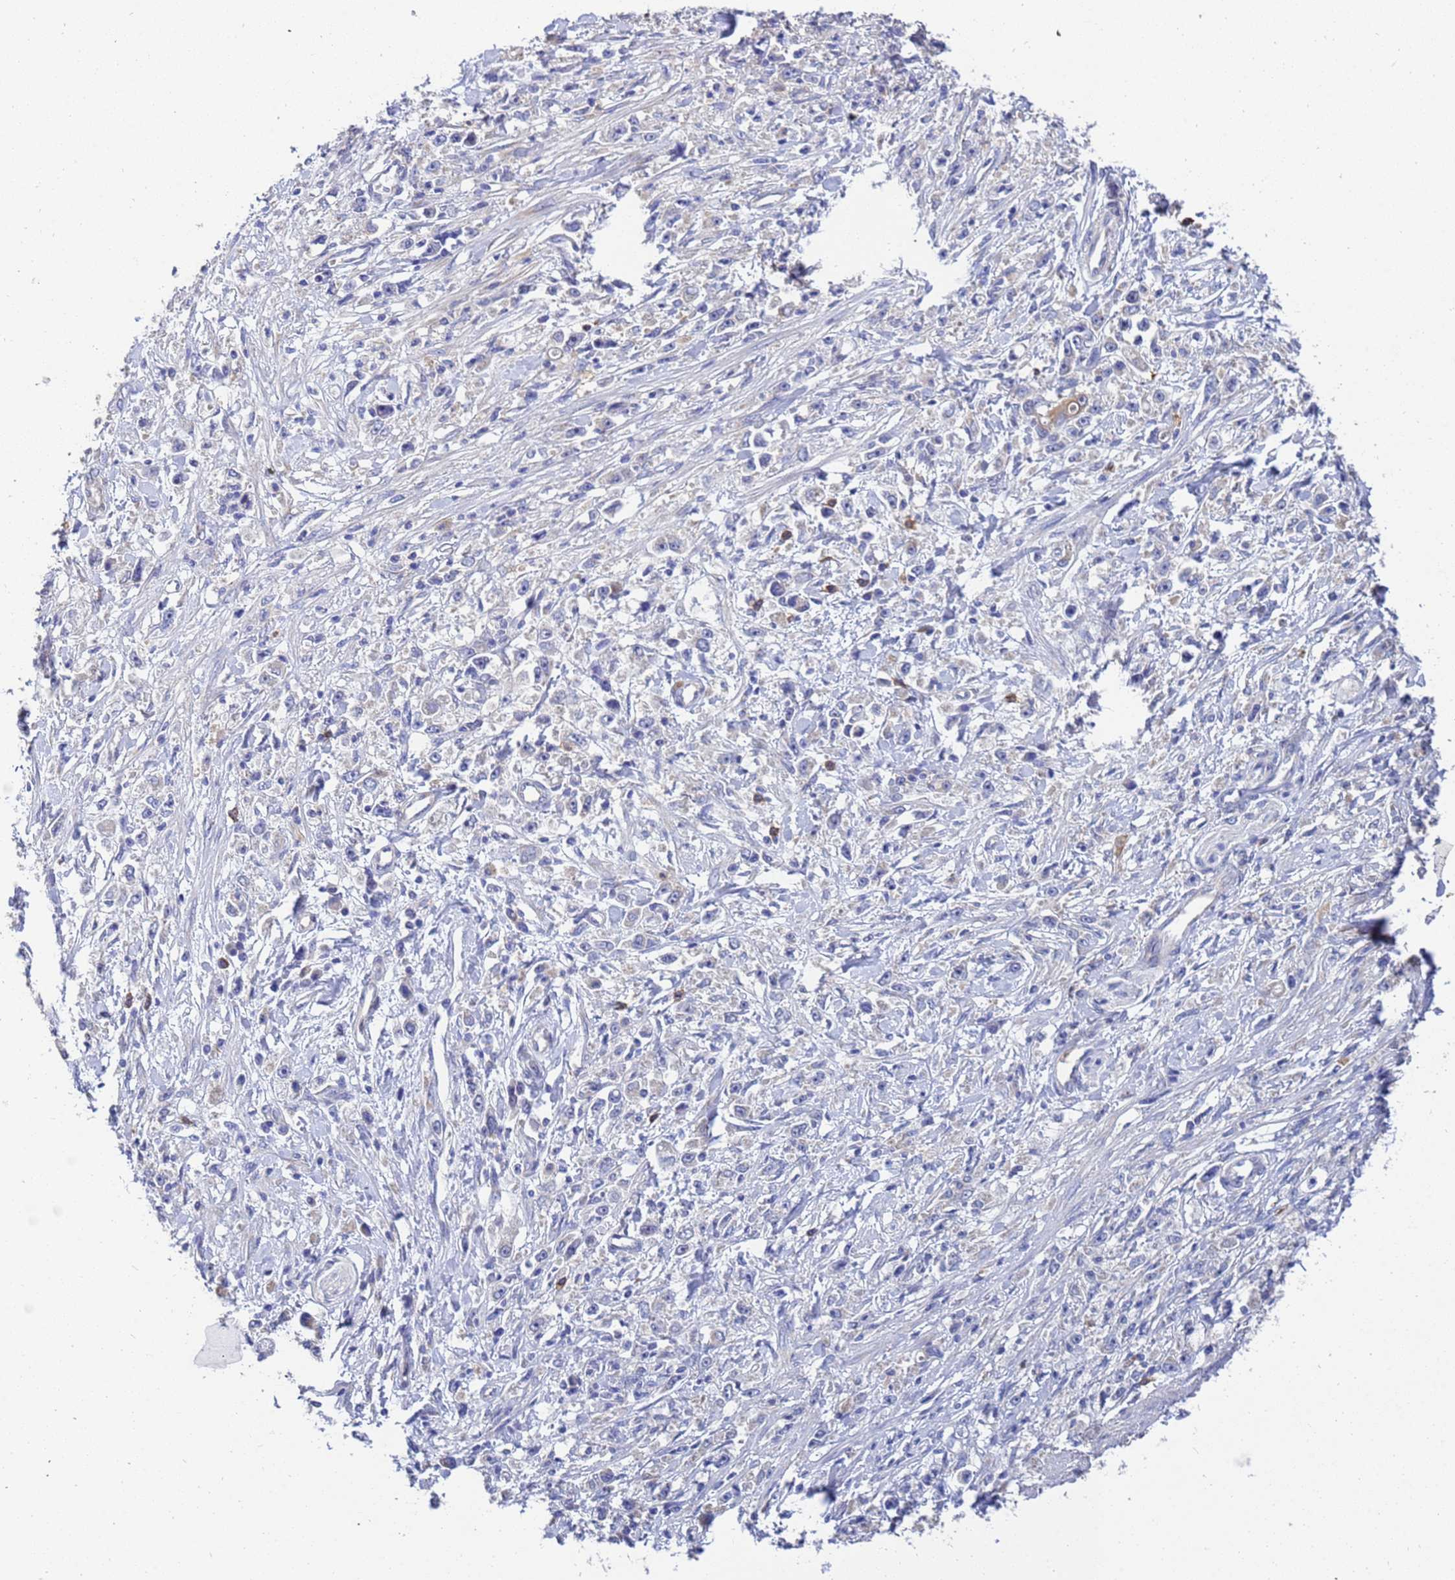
{"staining": {"intensity": "negative", "quantity": "none", "location": "none"}, "tissue": "stomach cancer", "cell_type": "Tumor cells", "image_type": "cancer", "snomed": [{"axis": "morphology", "description": "Adenocarcinoma, NOS"}, {"axis": "topography", "description": "Stomach"}], "caption": "A histopathology image of stomach cancer stained for a protein displays no brown staining in tumor cells. (Immunohistochemistry, brightfield microscopy, high magnification).", "gene": "TTLL11", "patient": {"sex": "female", "age": 59}}